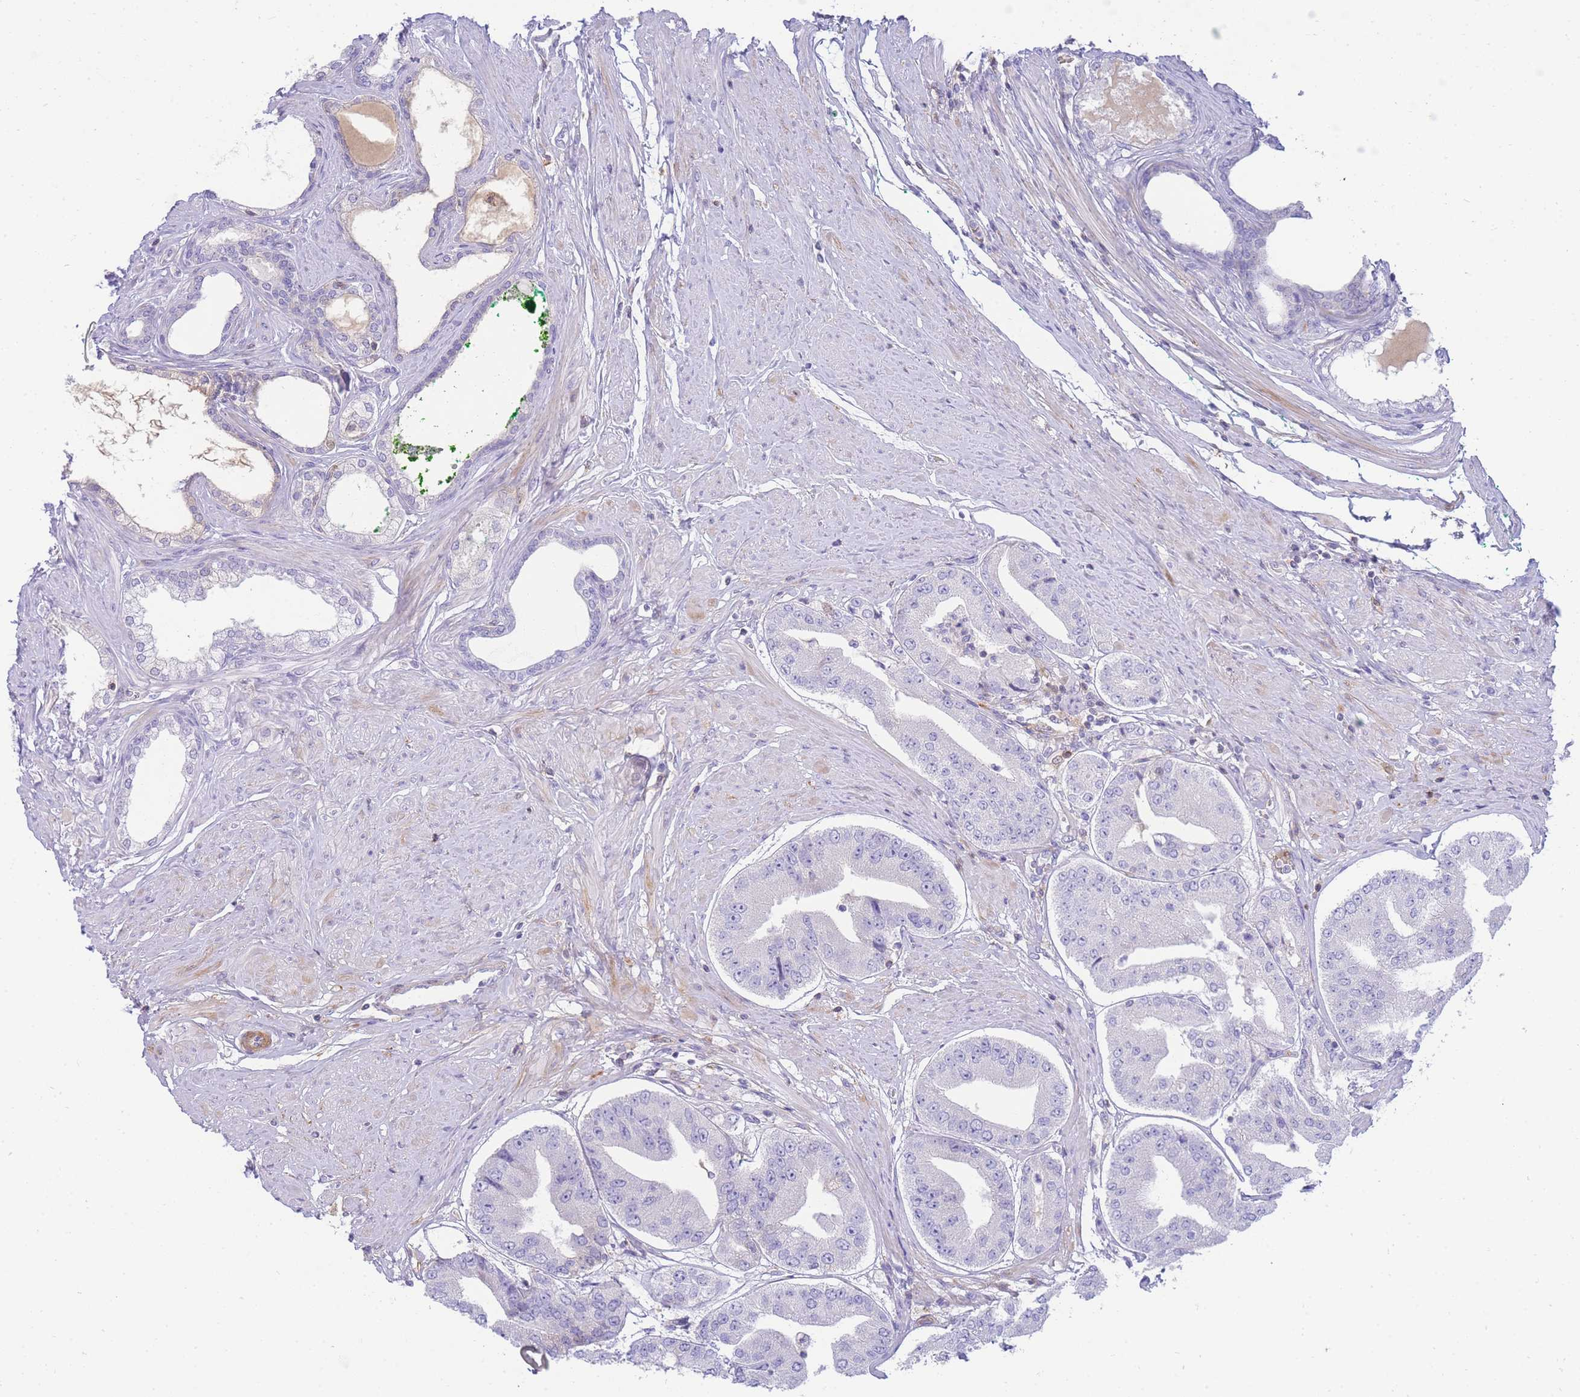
{"staining": {"intensity": "negative", "quantity": "none", "location": "none"}, "tissue": "prostate cancer", "cell_type": "Tumor cells", "image_type": "cancer", "snomed": [{"axis": "morphology", "description": "Adenocarcinoma, High grade"}, {"axis": "topography", "description": "Prostate"}], "caption": "High magnification brightfield microscopy of prostate high-grade adenocarcinoma stained with DAB (brown) and counterstained with hematoxylin (blue): tumor cells show no significant expression.", "gene": "FBN3", "patient": {"sex": "male", "age": 63}}